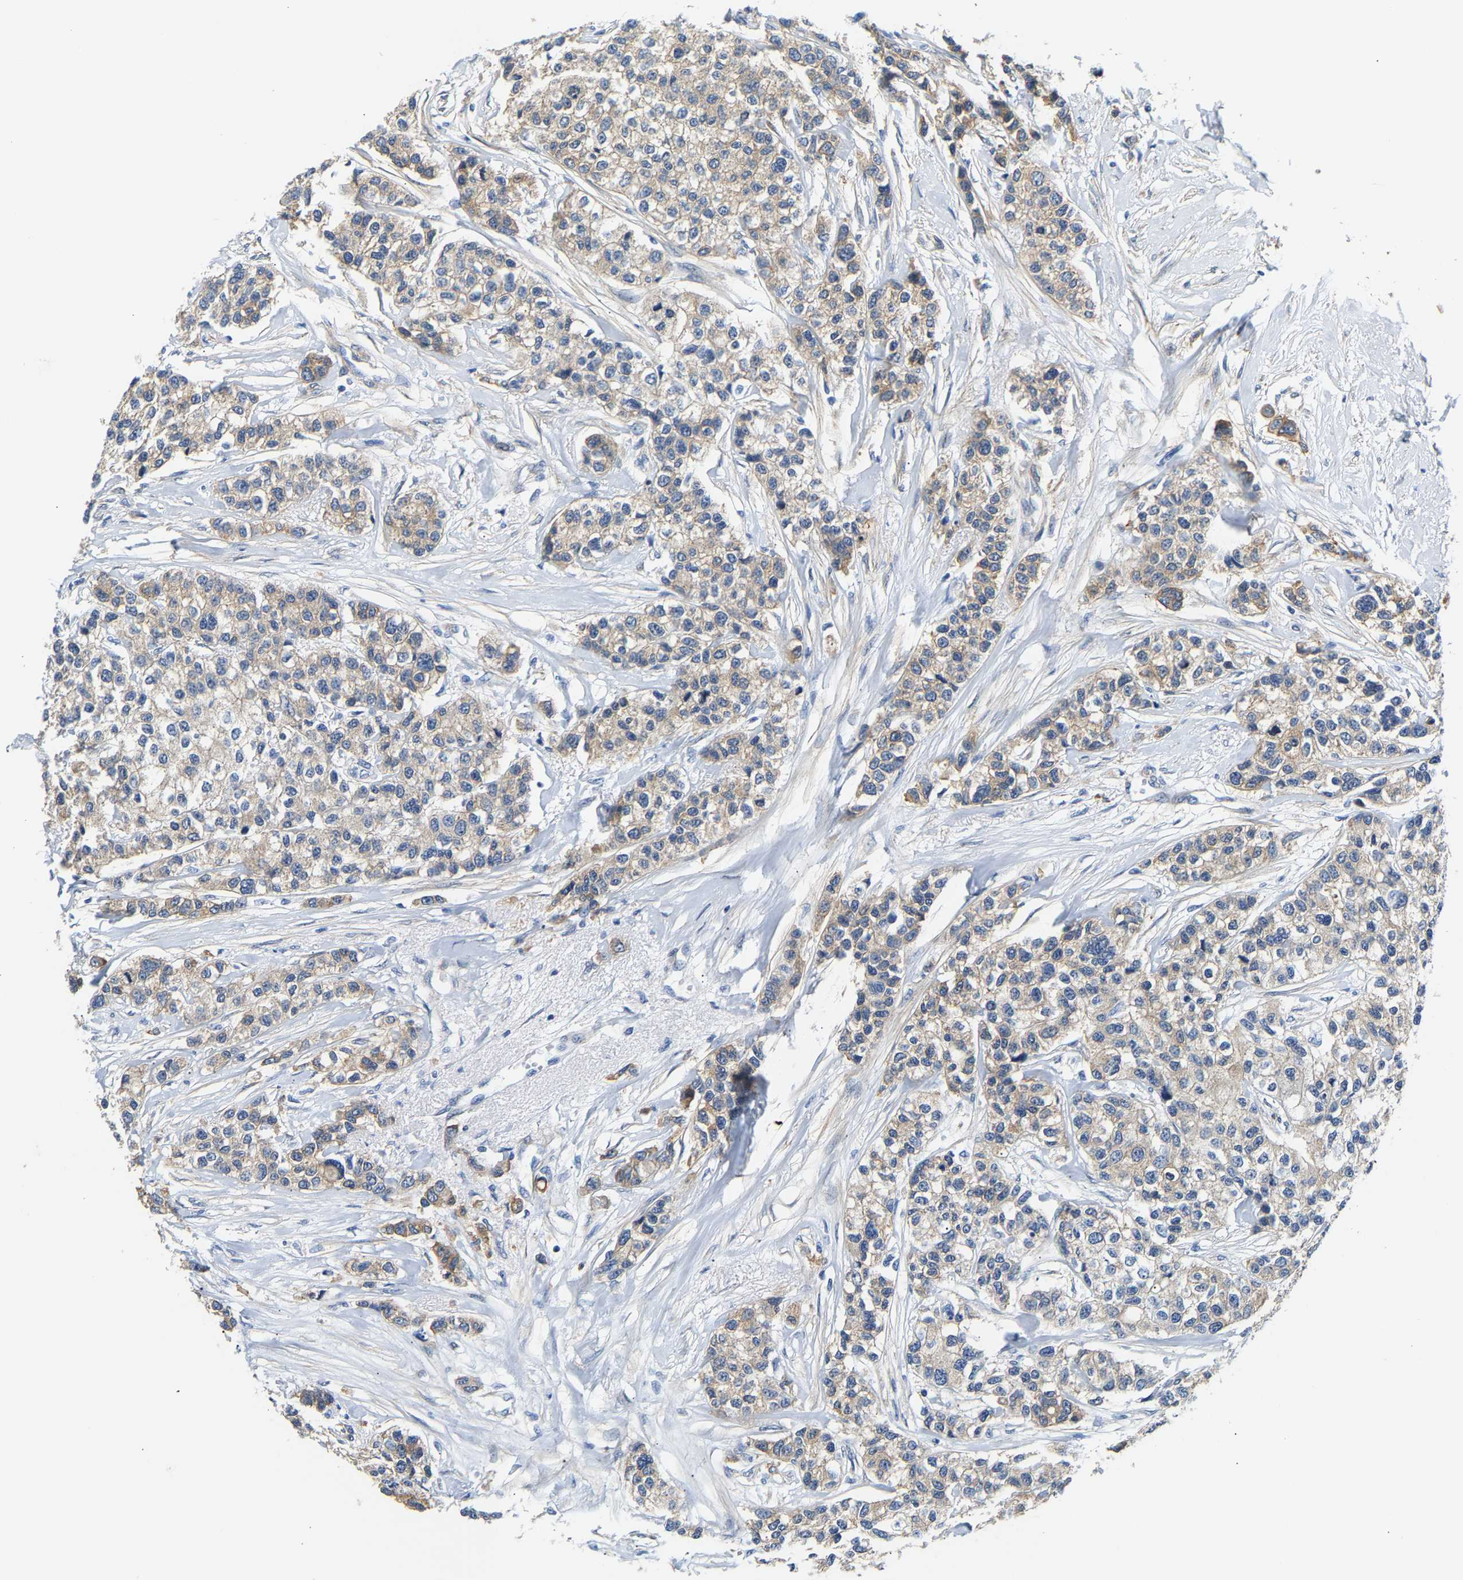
{"staining": {"intensity": "weak", "quantity": "25%-75%", "location": "cytoplasmic/membranous"}, "tissue": "breast cancer", "cell_type": "Tumor cells", "image_type": "cancer", "snomed": [{"axis": "morphology", "description": "Duct carcinoma"}, {"axis": "topography", "description": "Breast"}], "caption": "Immunohistochemical staining of intraductal carcinoma (breast) reveals low levels of weak cytoplasmic/membranous expression in approximately 25%-75% of tumor cells.", "gene": "PAWR", "patient": {"sex": "female", "age": 51}}